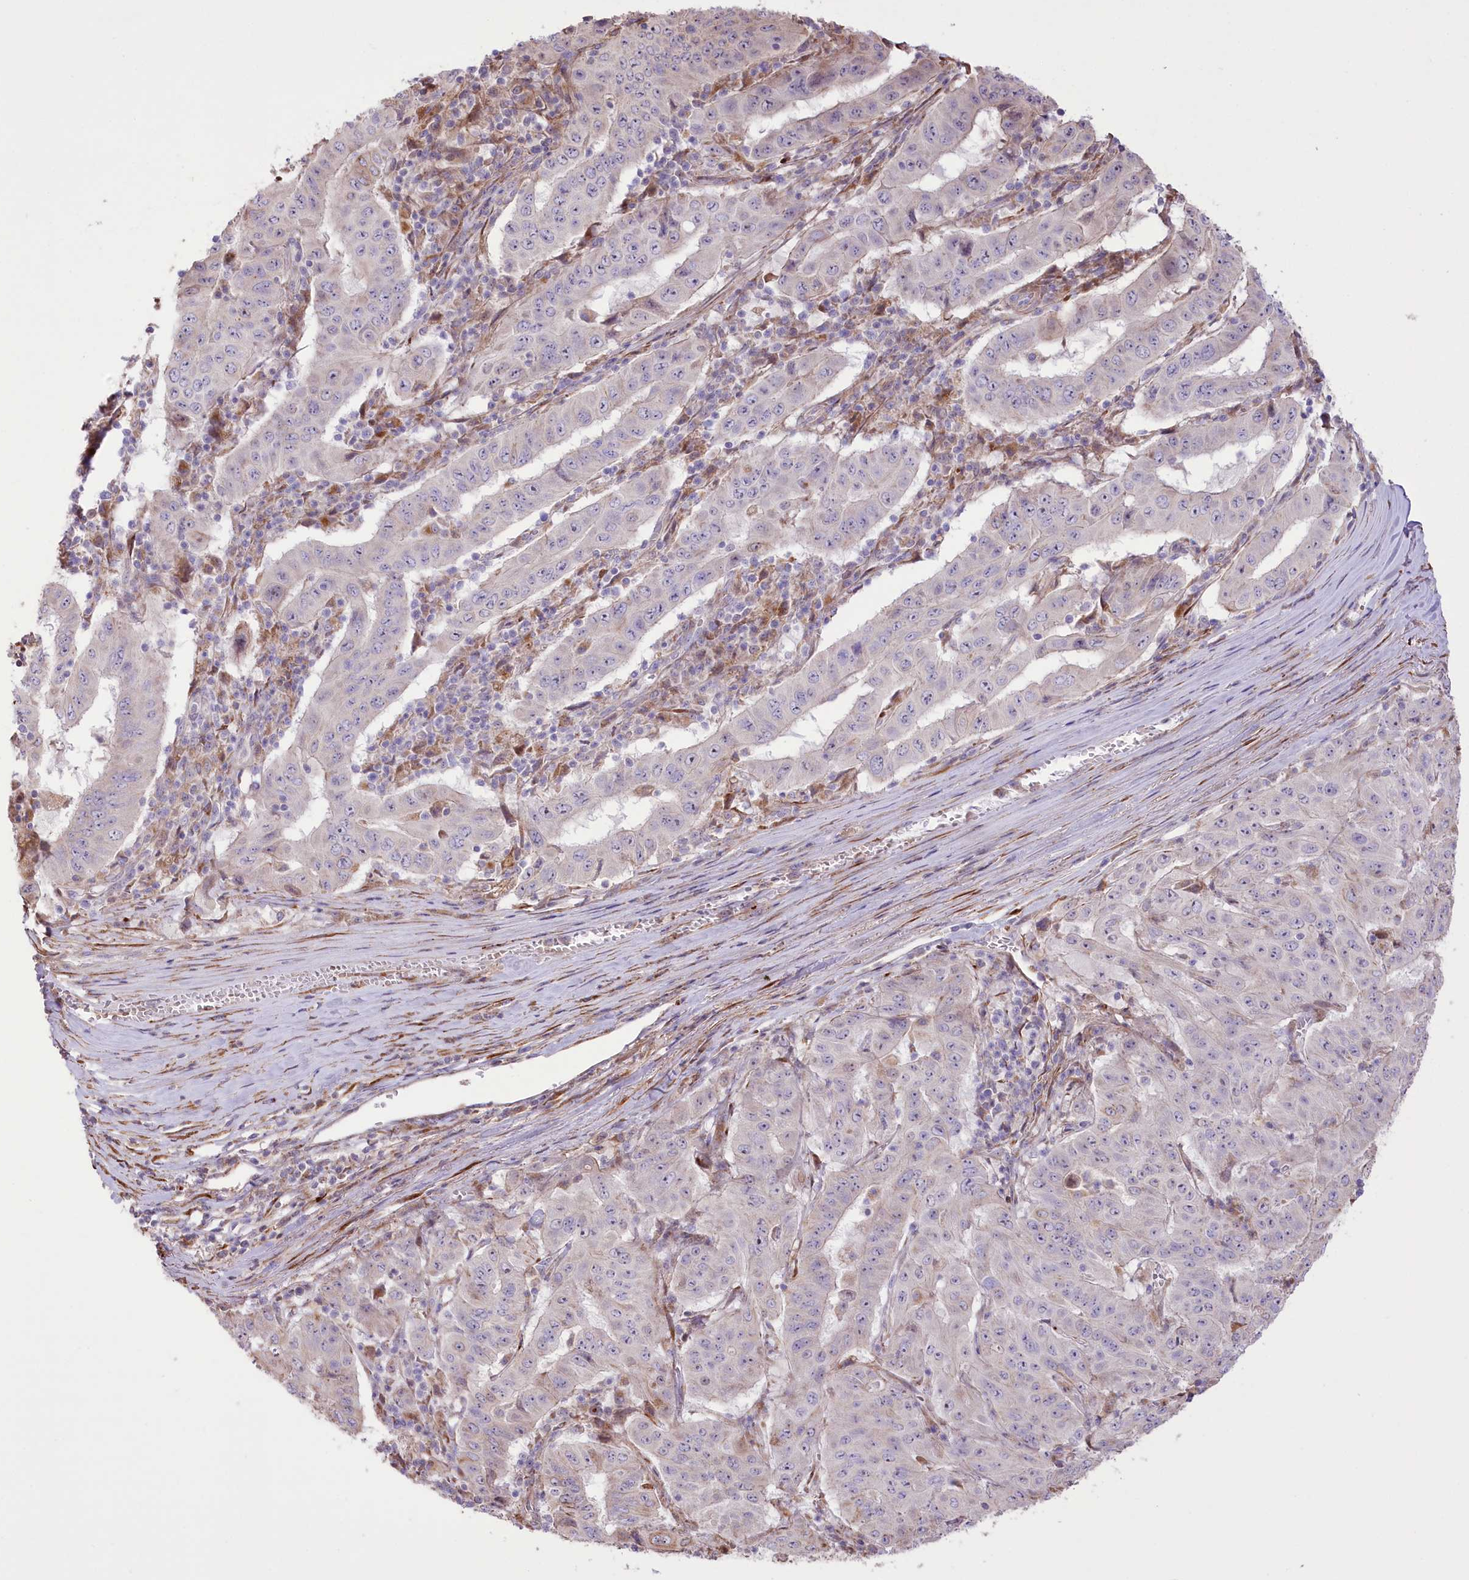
{"staining": {"intensity": "weak", "quantity": "<25%", "location": "cytoplasmic/membranous"}, "tissue": "pancreatic cancer", "cell_type": "Tumor cells", "image_type": "cancer", "snomed": [{"axis": "morphology", "description": "Adenocarcinoma, NOS"}, {"axis": "topography", "description": "Pancreas"}], "caption": "A histopathology image of human pancreatic cancer is negative for staining in tumor cells. (Brightfield microscopy of DAB immunohistochemistry at high magnification).", "gene": "RNF24", "patient": {"sex": "male", "age": 63}}